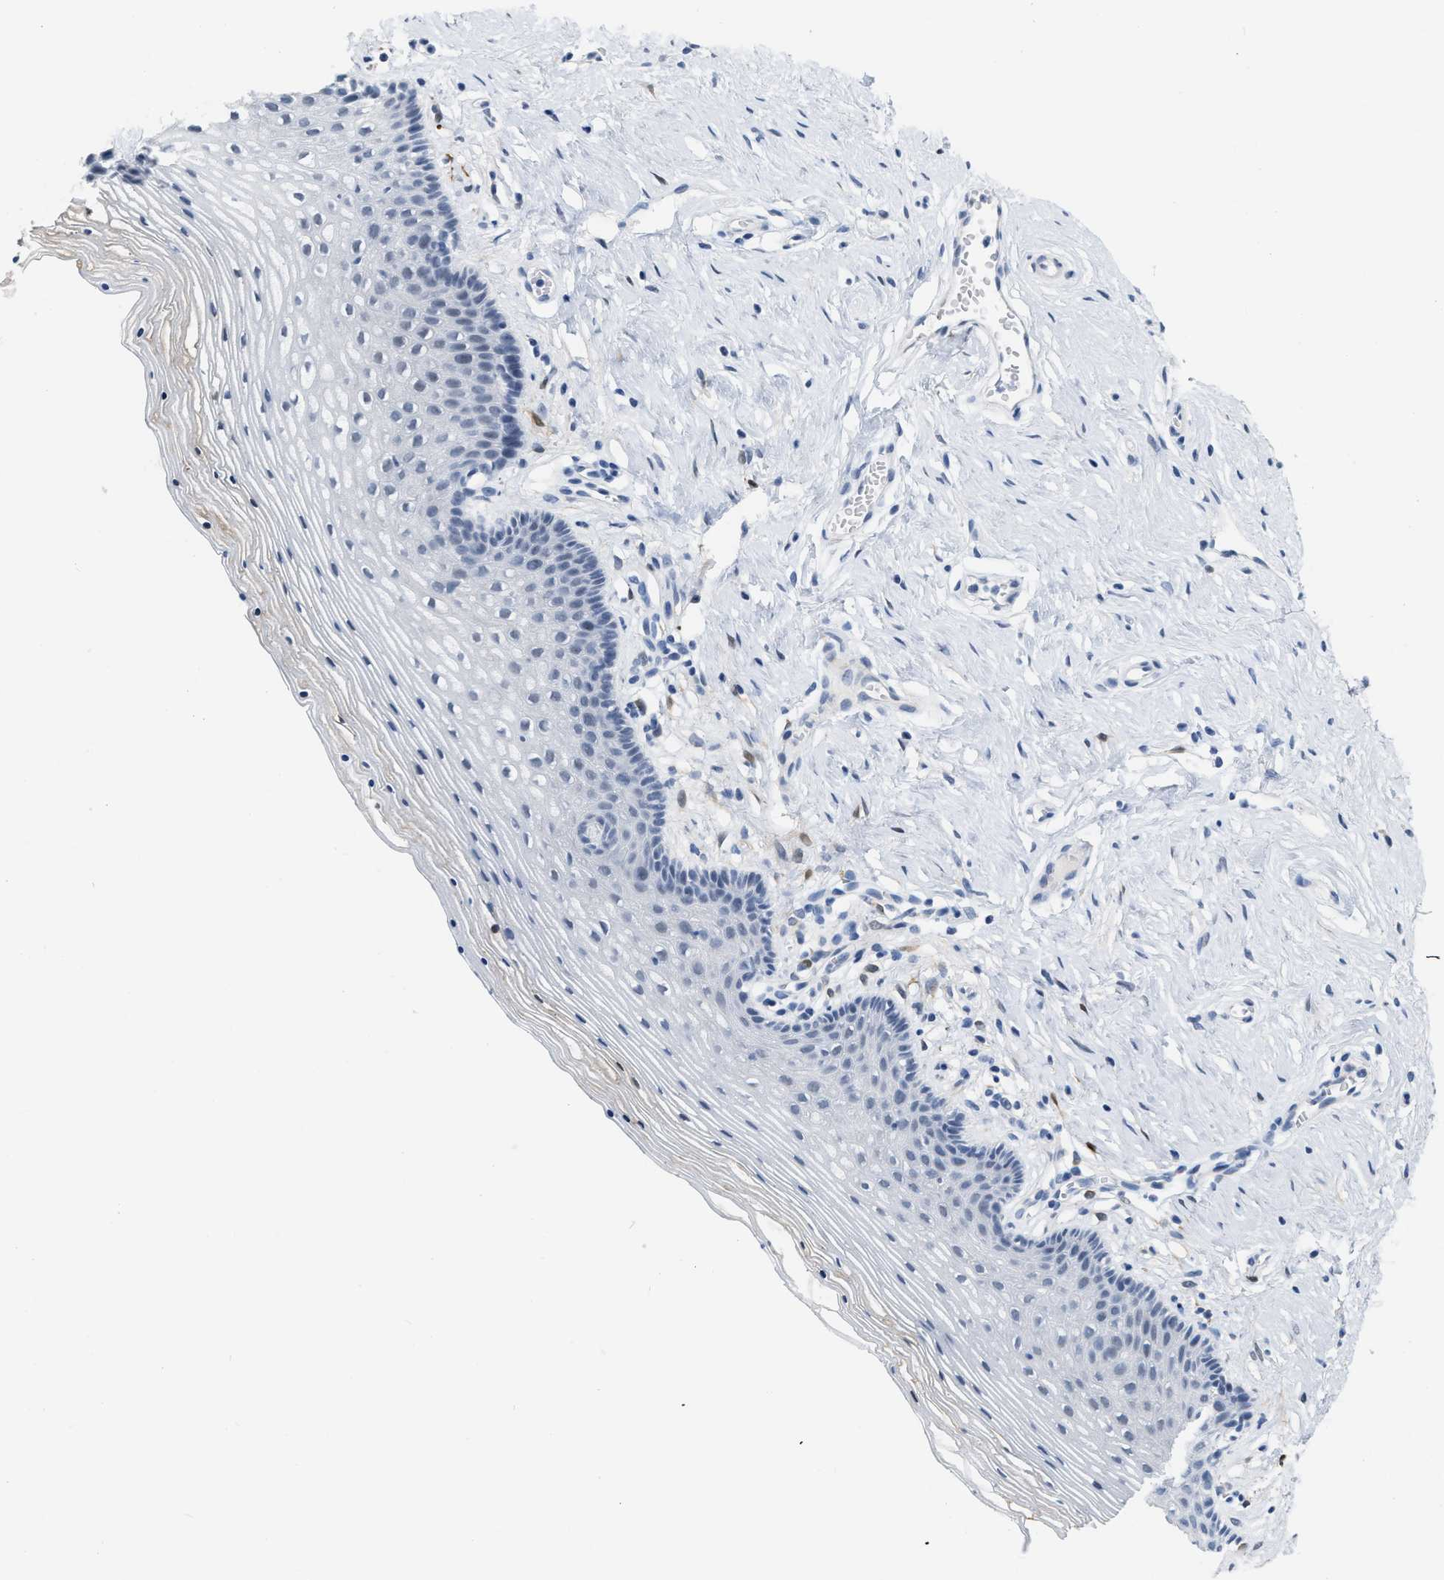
{"staining": {"intensity": "negative", "quantity": "none", "location": "none"}, "tissue": "vagina", "cell_type": "Squamous epithelial cells", "image_type": "normal", "snomed": [{"axis": "morphology", "description": "Normal tissue, NOS"}, {"axis": "topography", "description": "Vagina"}], "caption": "This is an immunohistochemistry photomicrograph of benign human vagina. There is no expression in squamous epithelial cells.", "gene": "CRYM", "patient": {"sex": "female", "age": 32}}